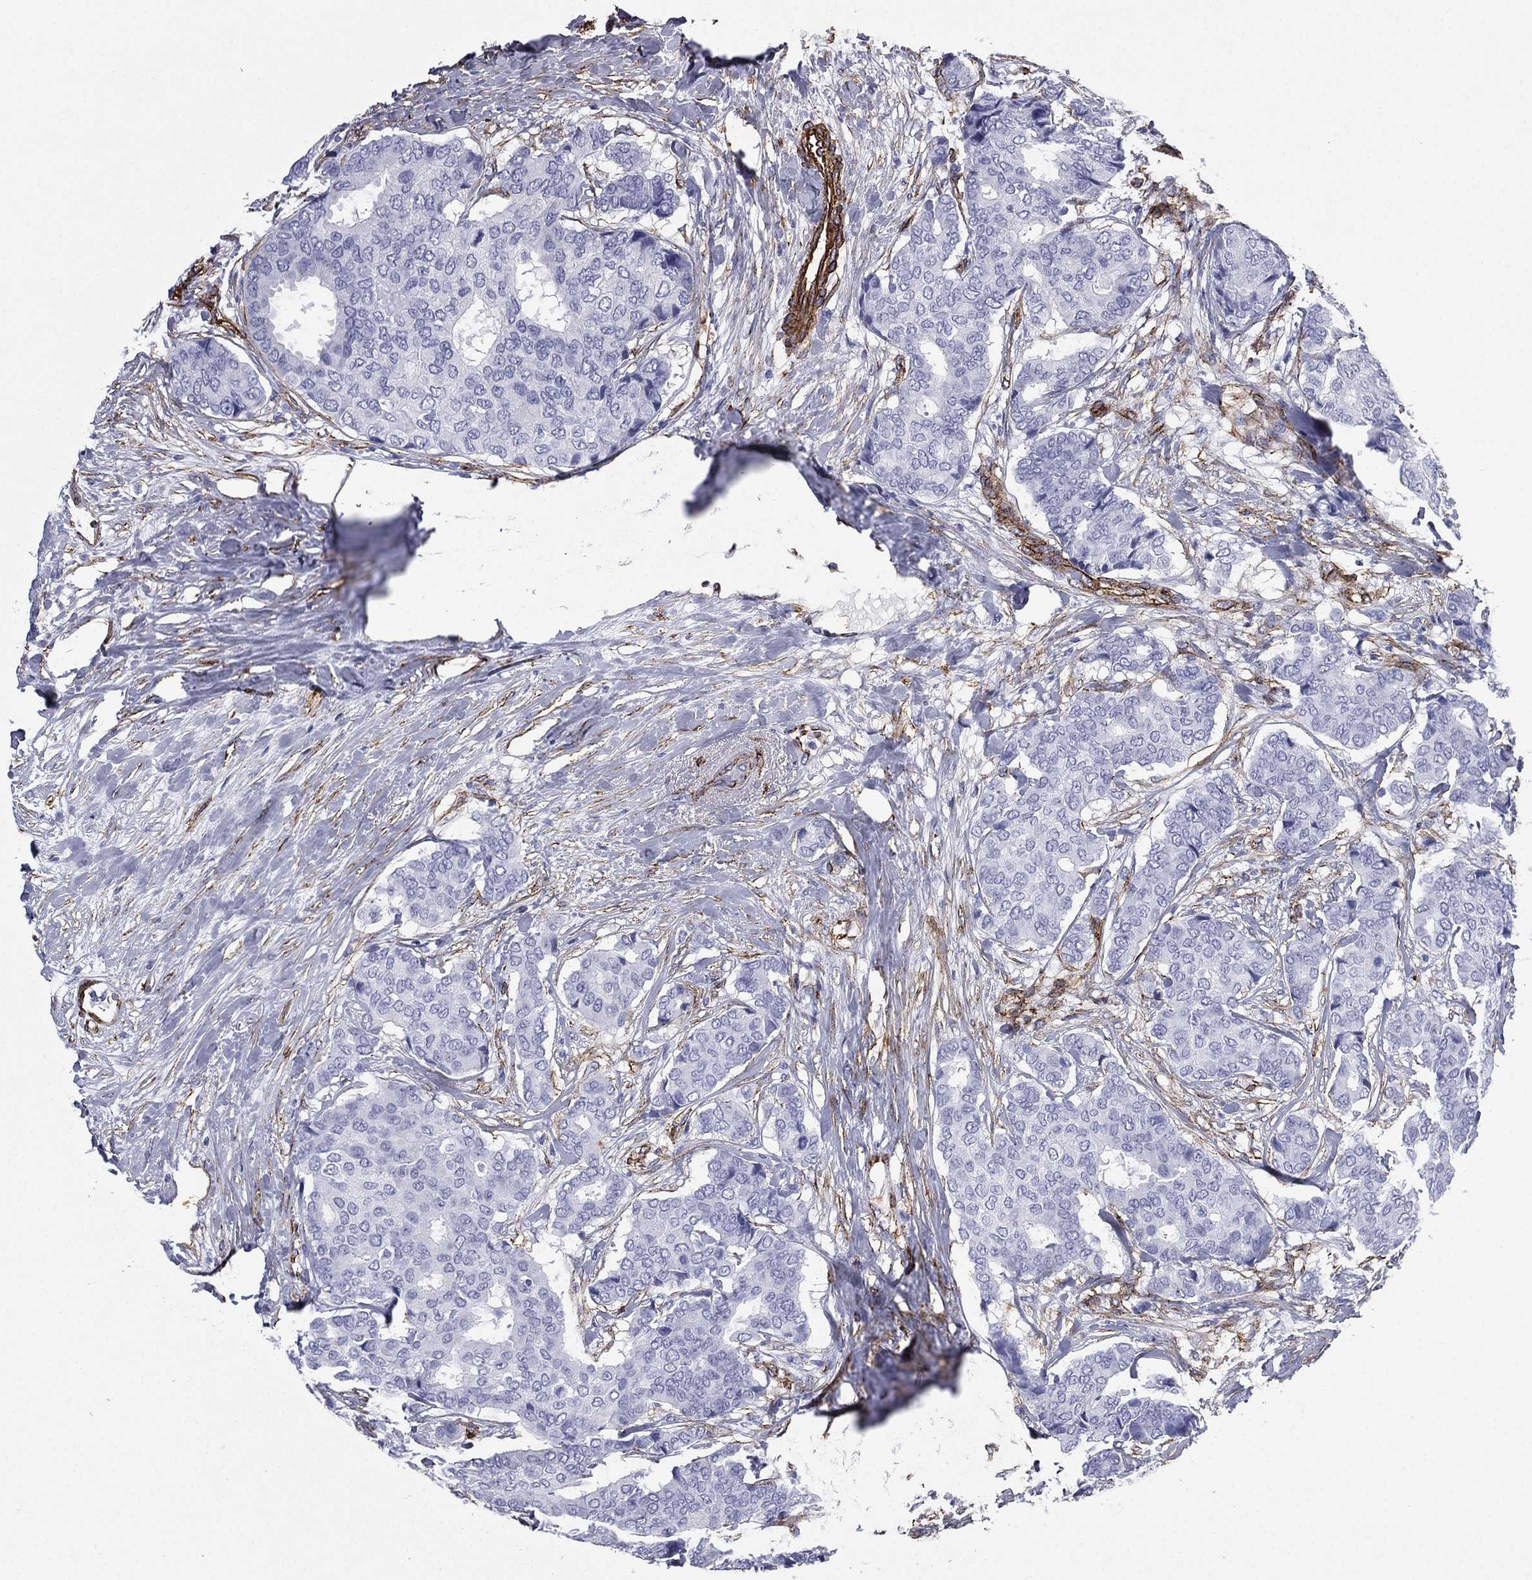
{"staining": {"intensity": "negative", "quantity": "none", "location": "none"}, "tissue": "breast cancer", "cell_type": "Tumor cells", "image_type": "cancer", "snomed": [{"axis": "morphology", "description": "Duct carcinoma"}, {"axis": "topography", "description": "Breast"}], "caption": "IHC image of neoplastic tissue: human breast cancer (infiltrating ductal carcinoma) stained with DAB shows no significant protein staining in tumor cells.", "gene": "CAVIN3", "patient": {"sex": "female", "age": 75}}